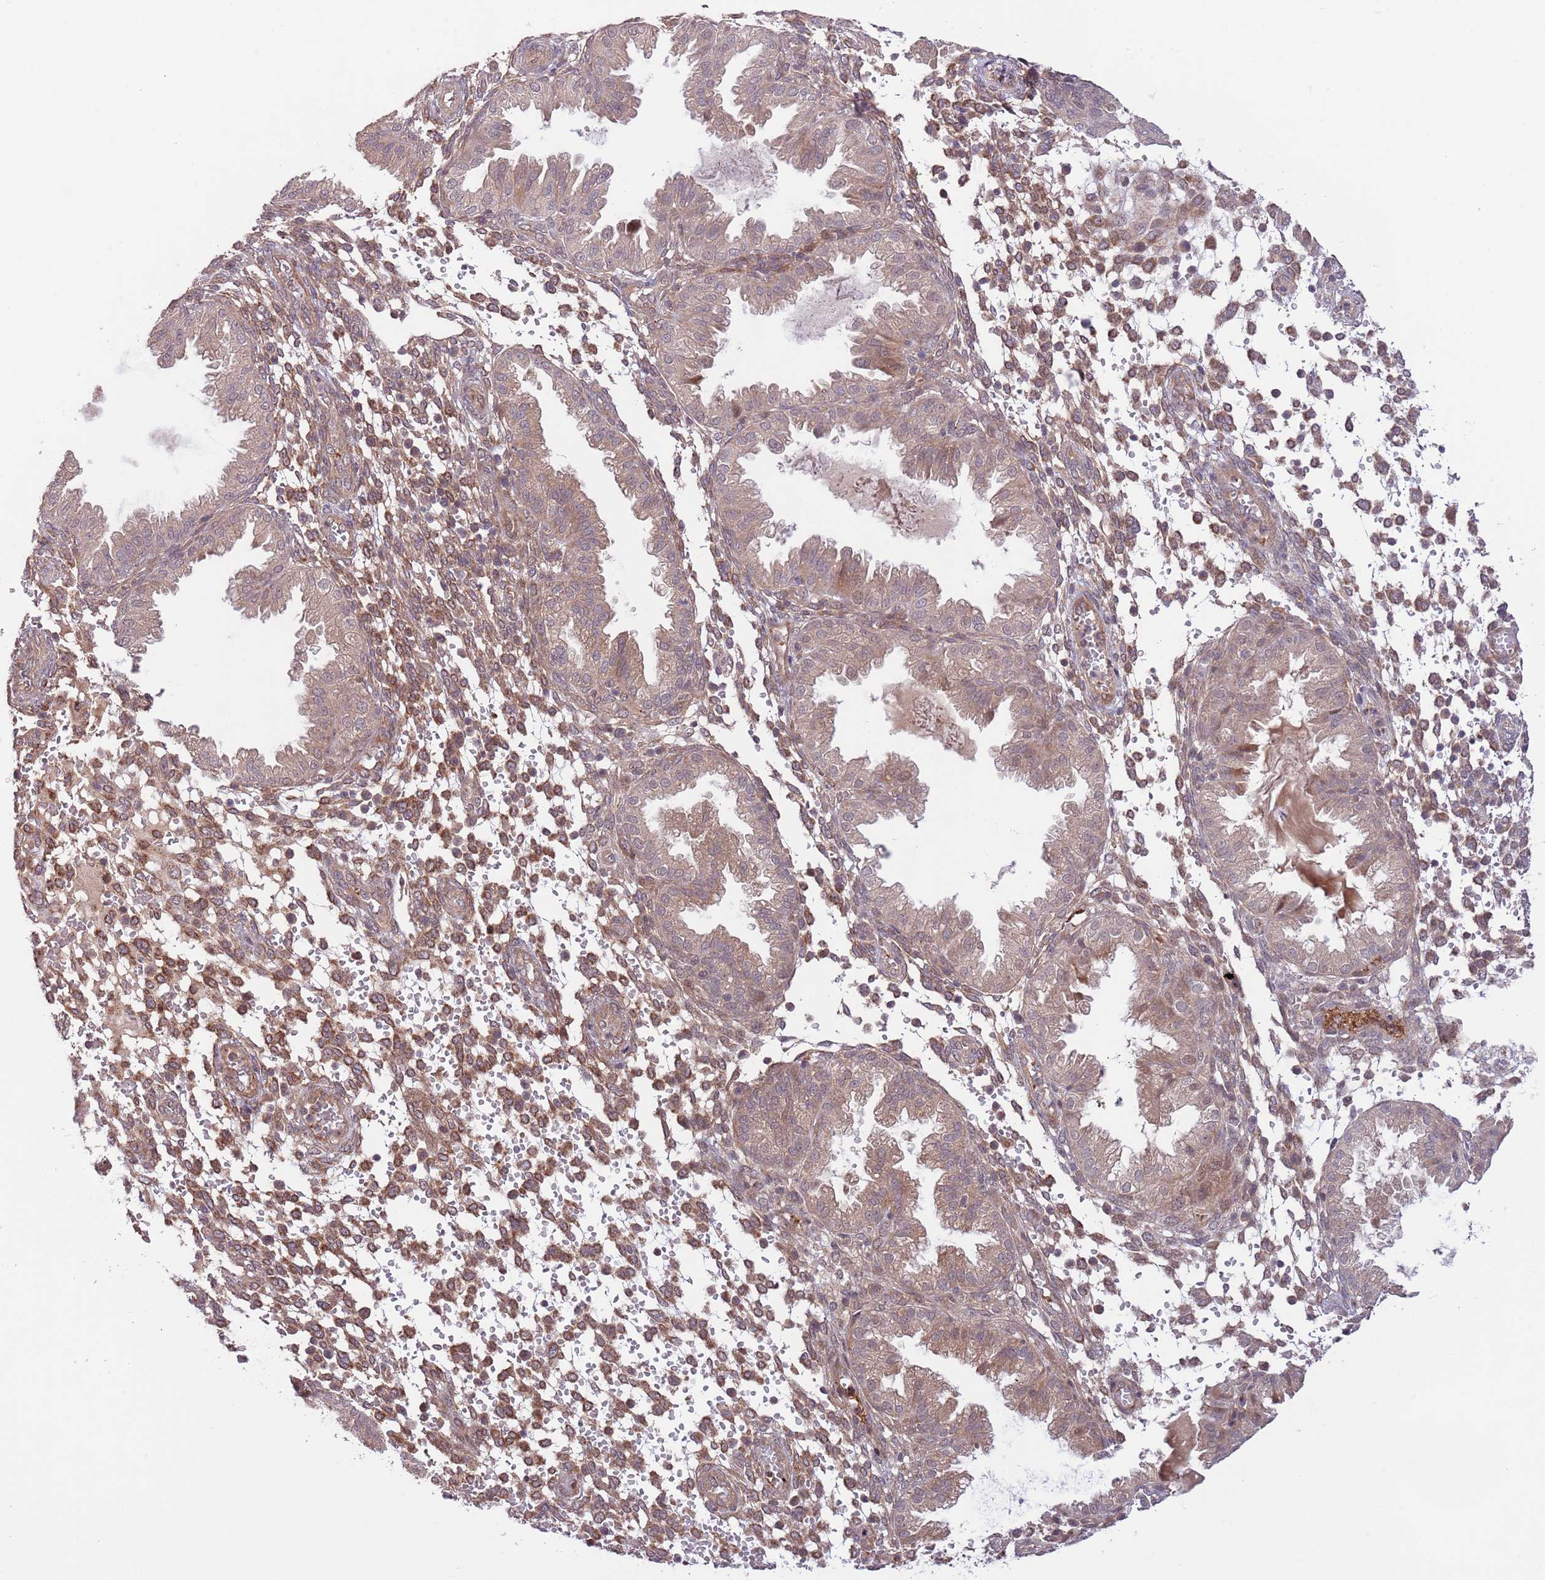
{"staining": {"intensity": "moderate", "quantity": "25%-75%", "location": "cytoplasmic/membranous"}, "tissue": "endometrium", "cell_type": "Cells in endometrial stroma", "image_type": "normal", "snomed": [{"axis": "morphology", "description": "Normal tissue, NOS"}, {"axis": "topography", "description": "Endometrium"}], "caption": "High-magnification brightfield microscopy of normal endometrium stained with DAB (3,3'-diaminobenzidine) (brown) and counterstained with hematoxylin (blue). cells in endometrial stroma exhibit moderate cytoplasmic/membranous staining is present in approximately25%-75% of cells.", "gene": "PRR16", "patient": {"sex": "female", "age": 33}}